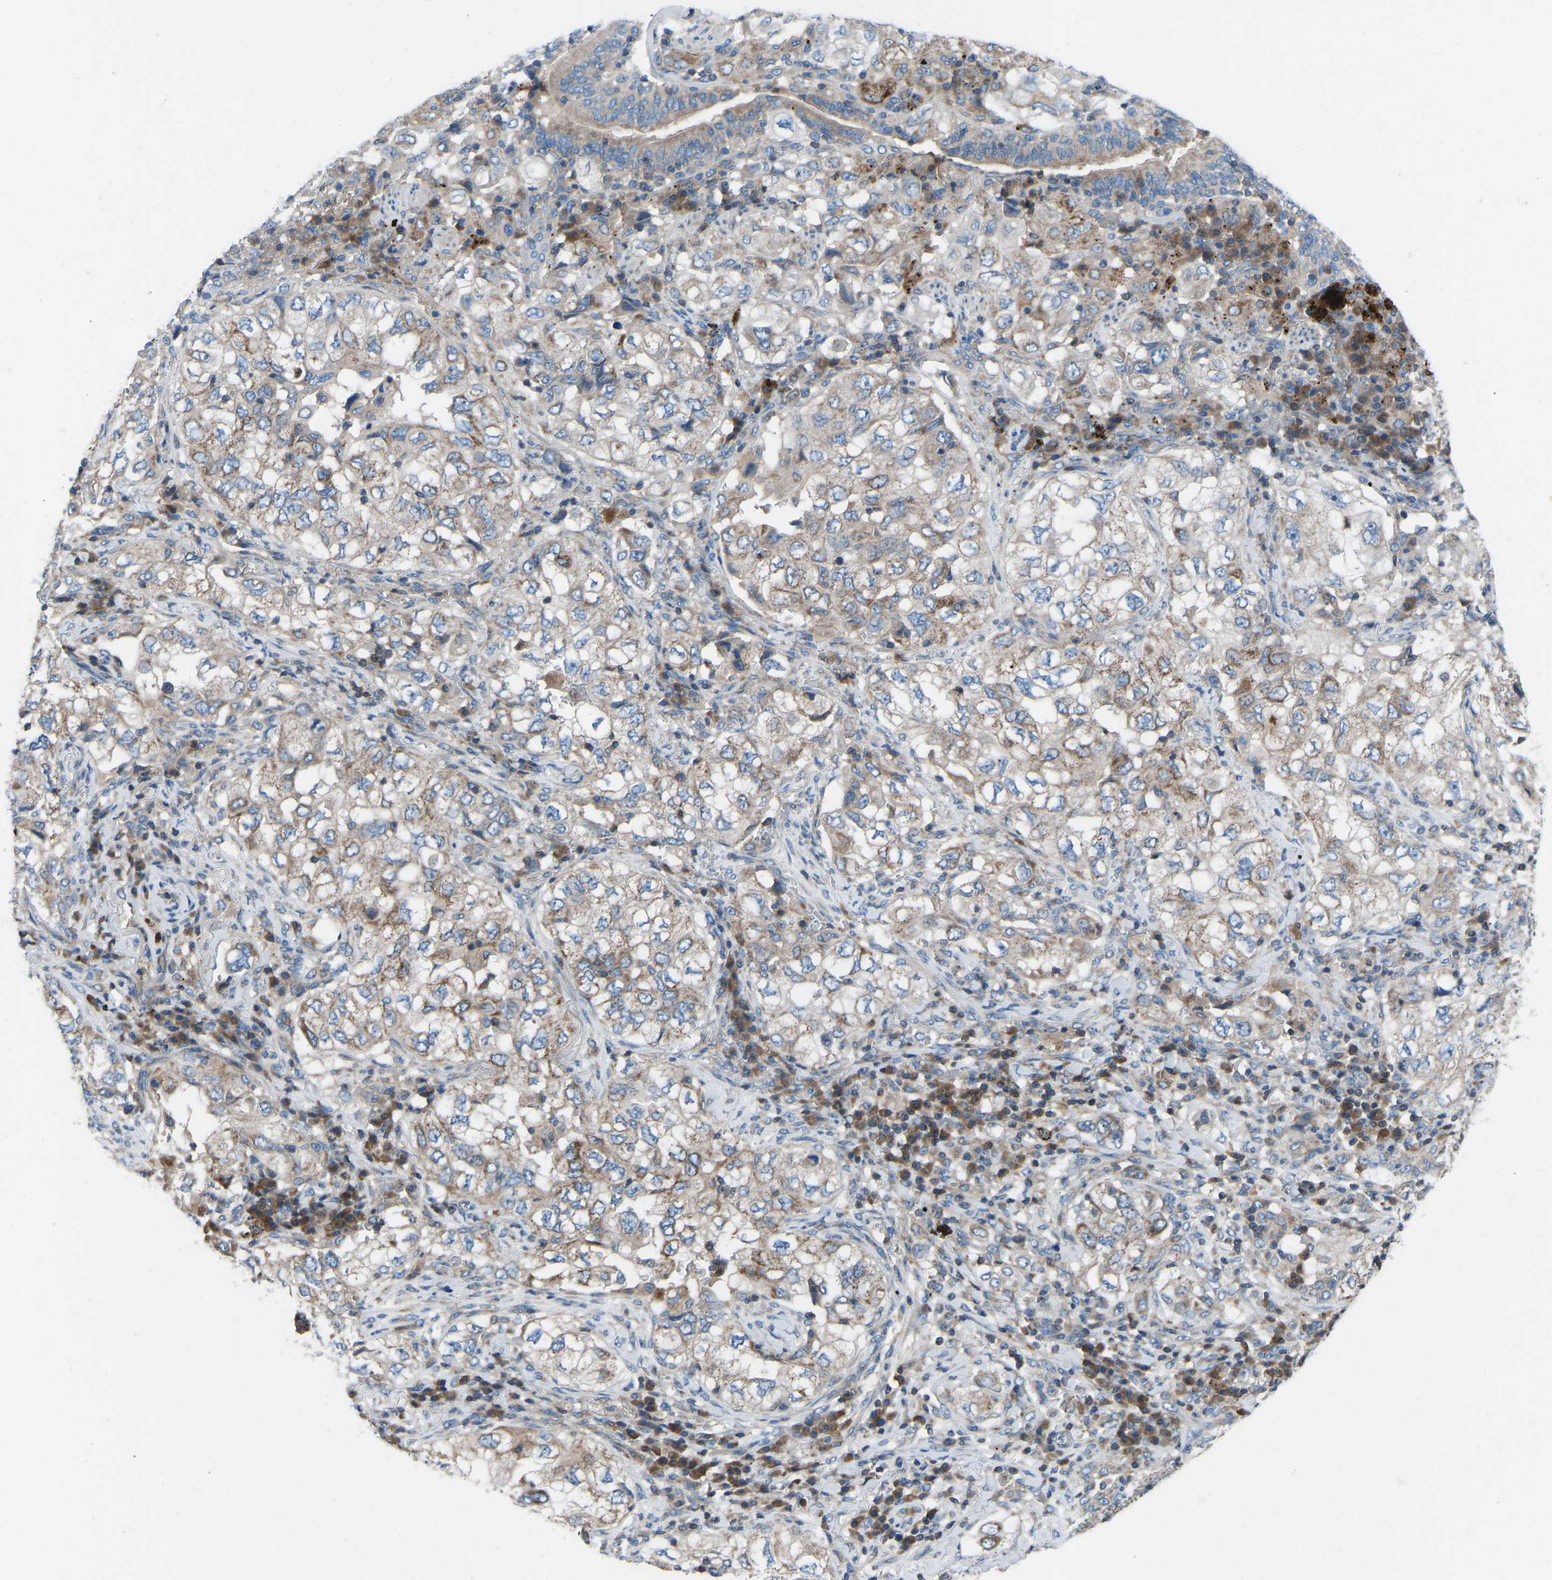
{"staining": {"intensity": "weak", "quantity": "25%-75%", "location": "cytoplasmic/membranous"}, "tissue": "lung cancer", "cell_type": "Tumor cells", "image_type": "cancer", "snomed": [{"axis": "morphology", "description": "Adenocarcinoma, NOS"}, {"axis": "topography", "description": "Lung"}], "caption": "Tumor cells demonstrate low levels of weak cytoplasmic/membranous staining in about 25%-75% of cells in human adenocarcinoma (lung).", "gene": "GRK6", "patient": {"sex": "male", "age": 64}}